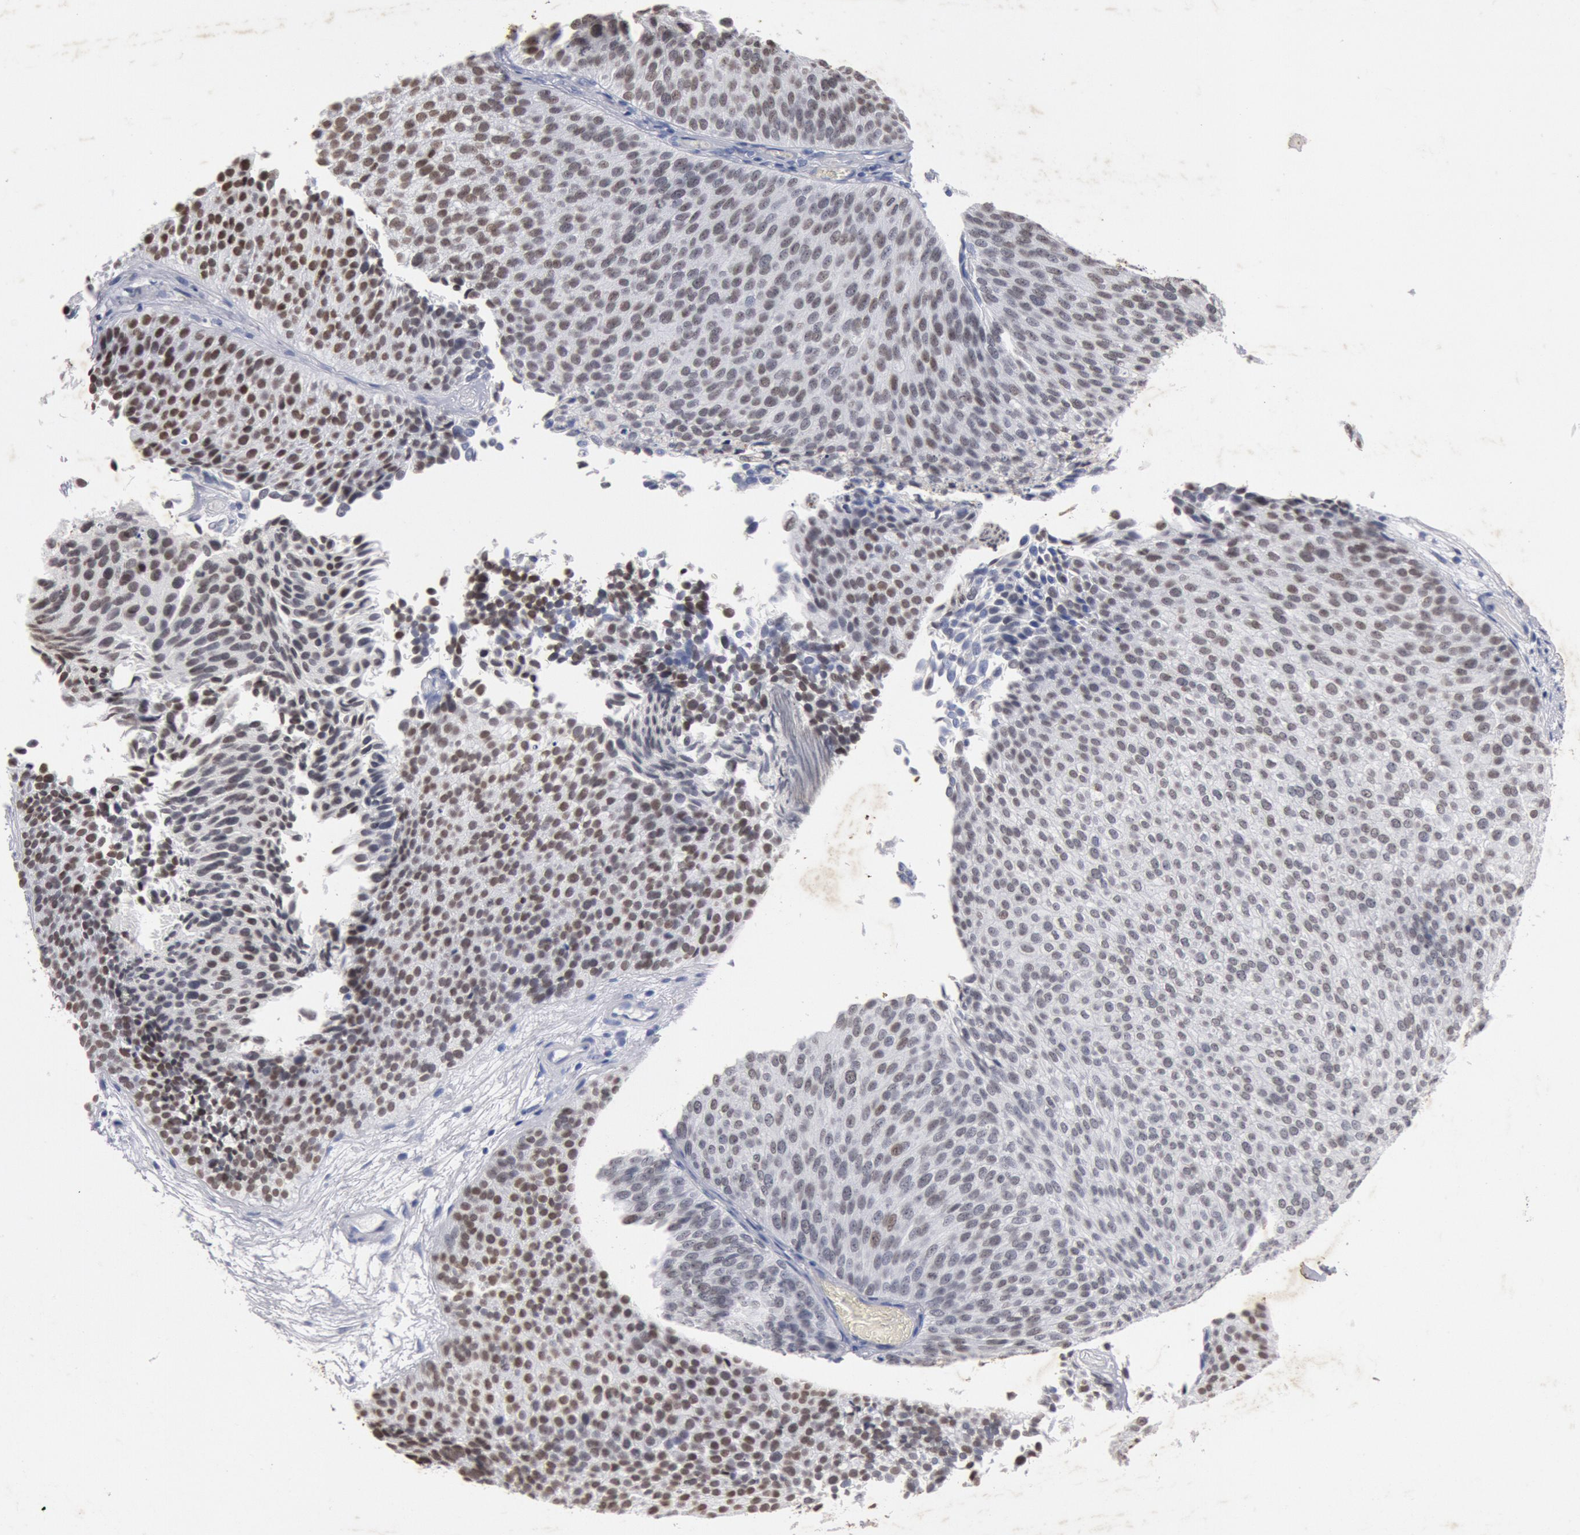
{"staining": {"intensity": "strong", "quantity": "25%-75%", "location": "nuclear"}, "tissue": "urothelial cancer", "cell_type": "Tumor cells", "image_type": "cancer", "snomed": [{"axis": "morphology", "description": "Urothelial carcinoma, Low grade"}, {"axis": "topography", "description": "Urinary bladder"}], "caption": "This photomicrograph shows immunohistochemistry (IHC) staining of urothelial cancer, with high strong nuclear positivity in about 25%-75% of tumor cells.", "gene": "FOXA2", "patient": {"sex": "male", "age": 84}}